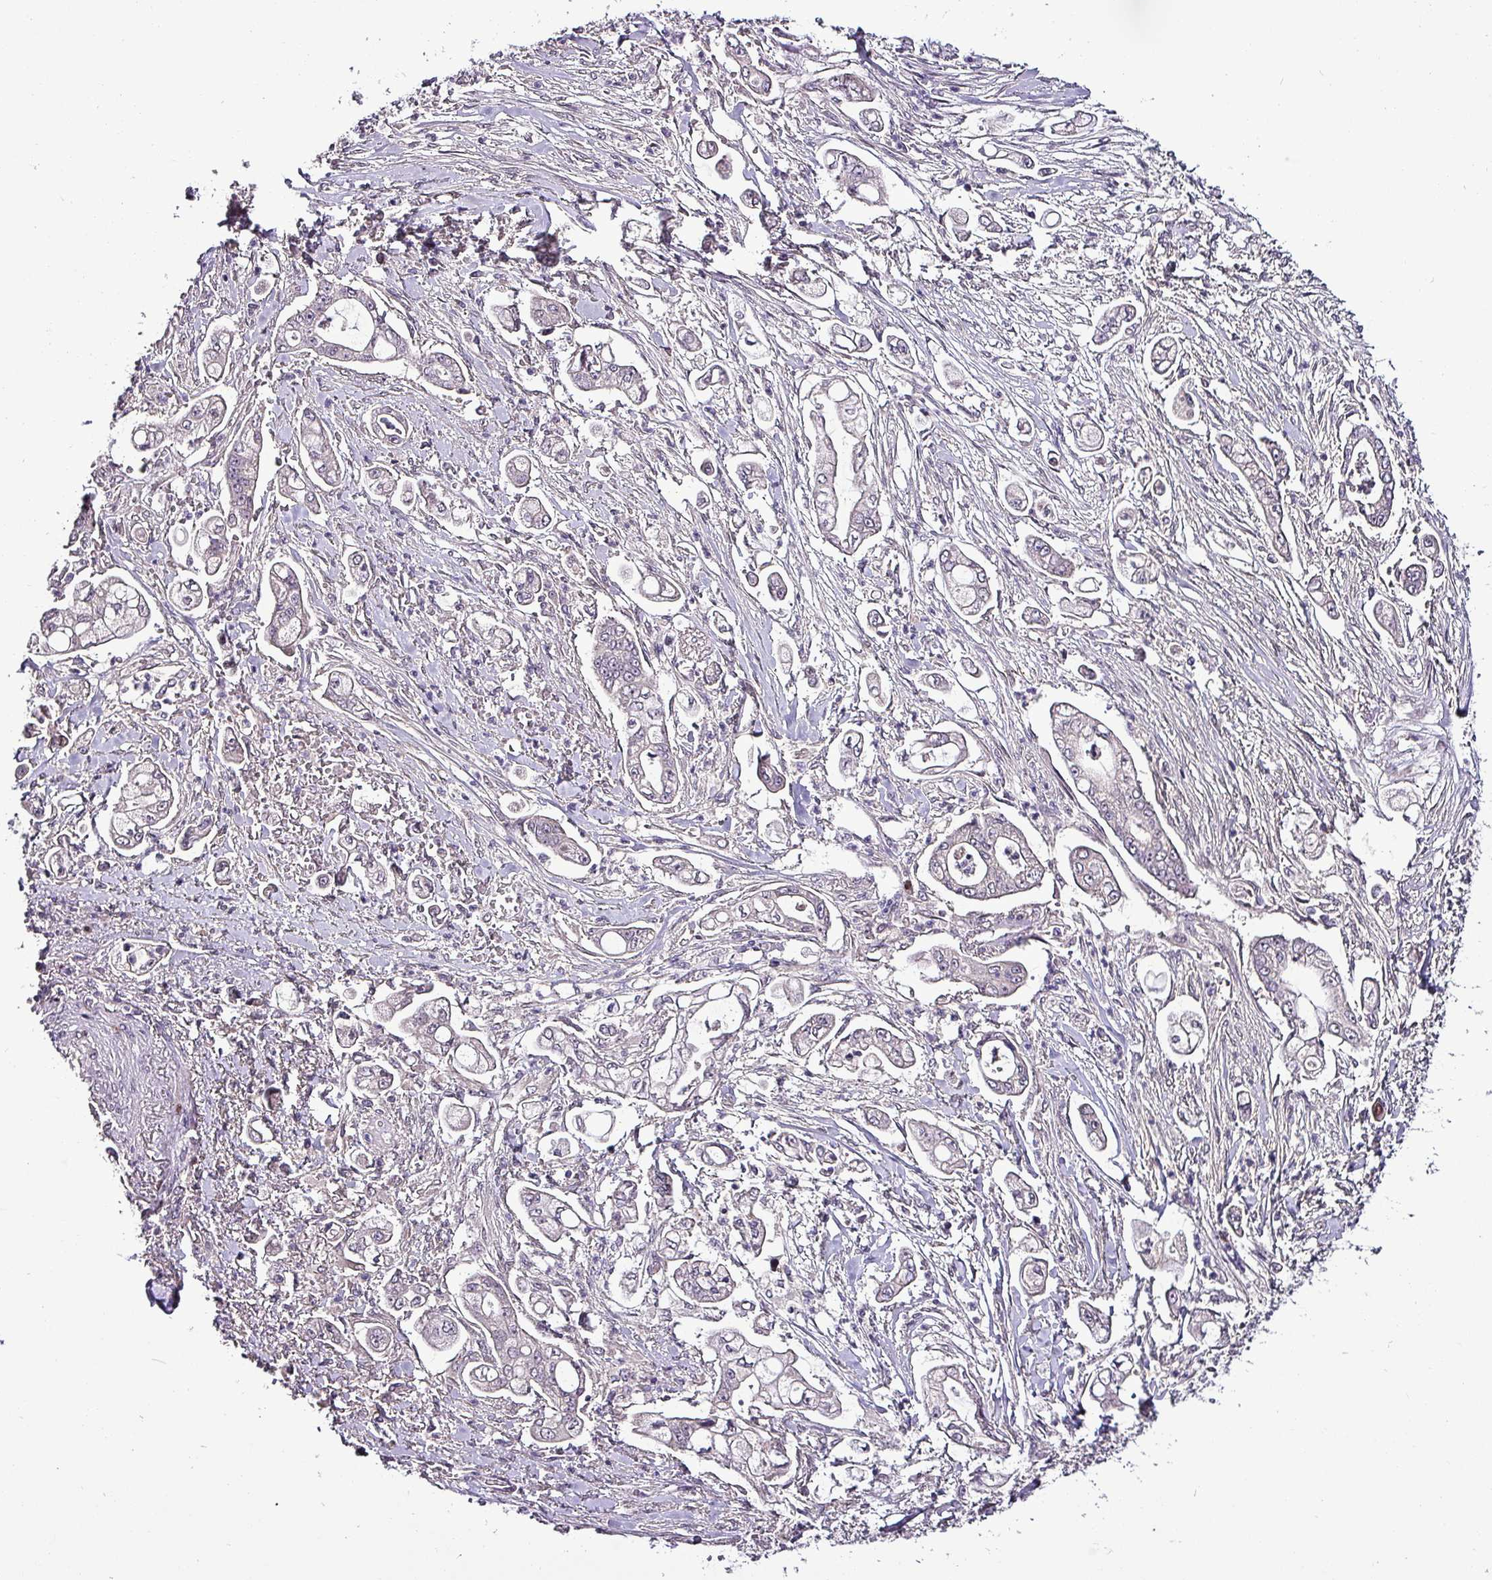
{"staining": {"intensity": "negative", "quantity": "none", "location": "none"}, "tissue": "pancreatic cancer", "cell_type": "Tumor cells", "image_type": "cancer", "snomed": [{"axis": "morphology", "description": "Adenocarcinoma, NOS"}, {"axis": "topography", "description": "Pancreas"}], "caption": "Tumor cells show no significant protein expression in pancreatic adenocarcinoma.", "gene": "GRAPL", "patient": {"sex": "female", "age": 69}}